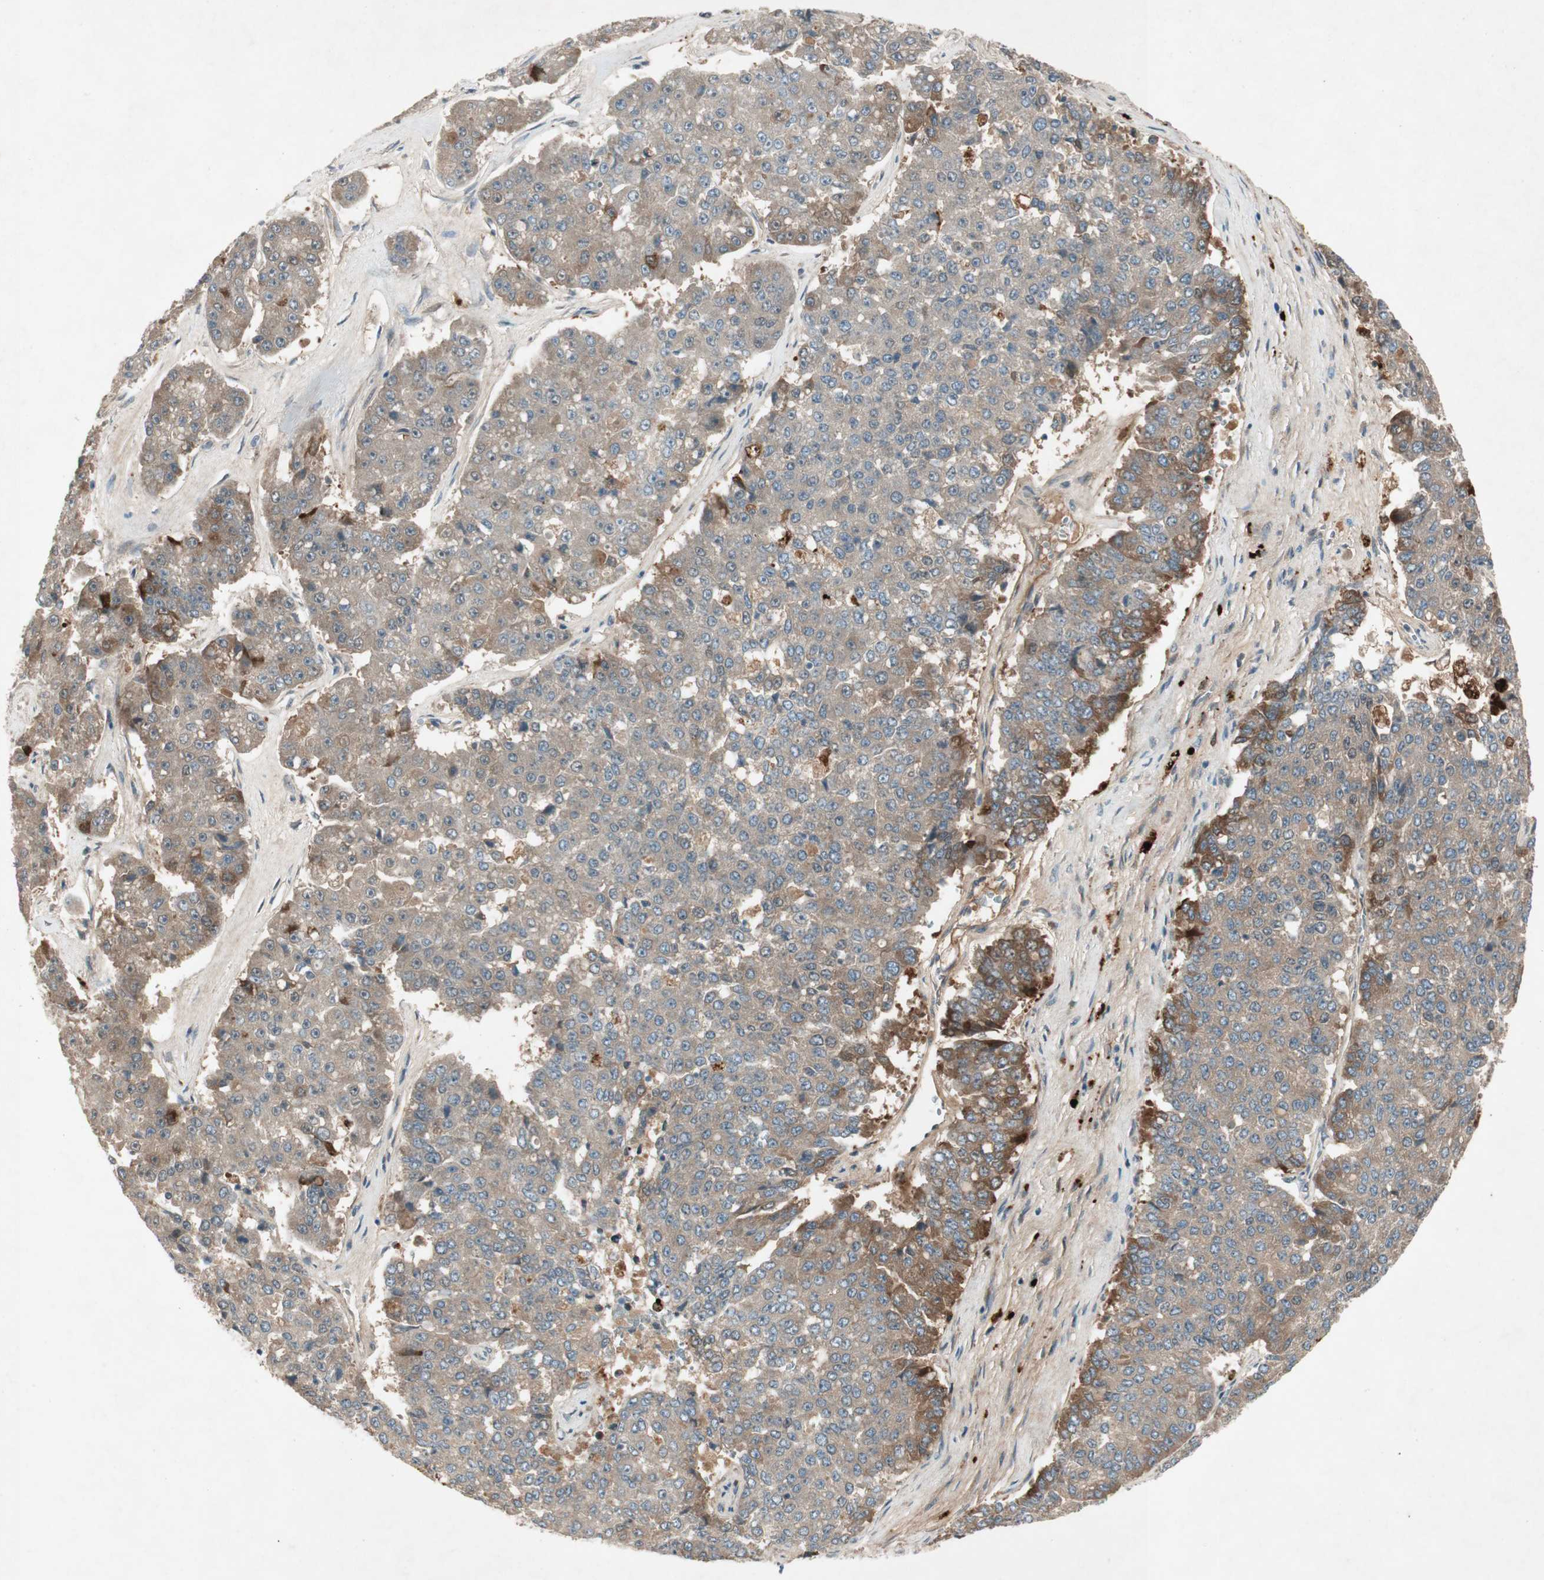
{"staining": {"intensity": "moderate", "quantity": "25%-75%", "location": "cytoplasmic/membranous"}, "tissue": "pancreatic cancer", "cell_type": "Tumor cells", "image_type": "cancer", "snomed": [{"axis": "morphology", "description": "Adenocarcinoma, NOS"}, {"axis": "topography", "description": "Pancreas"}], "caption": "A histopathology image of human pancreatic cancer stained for a protein shows moderate cytoplasmic/membranous brown staining in tumor cells.", "gene": "APOO", "patient": {"sex": "male", "age": 50}}